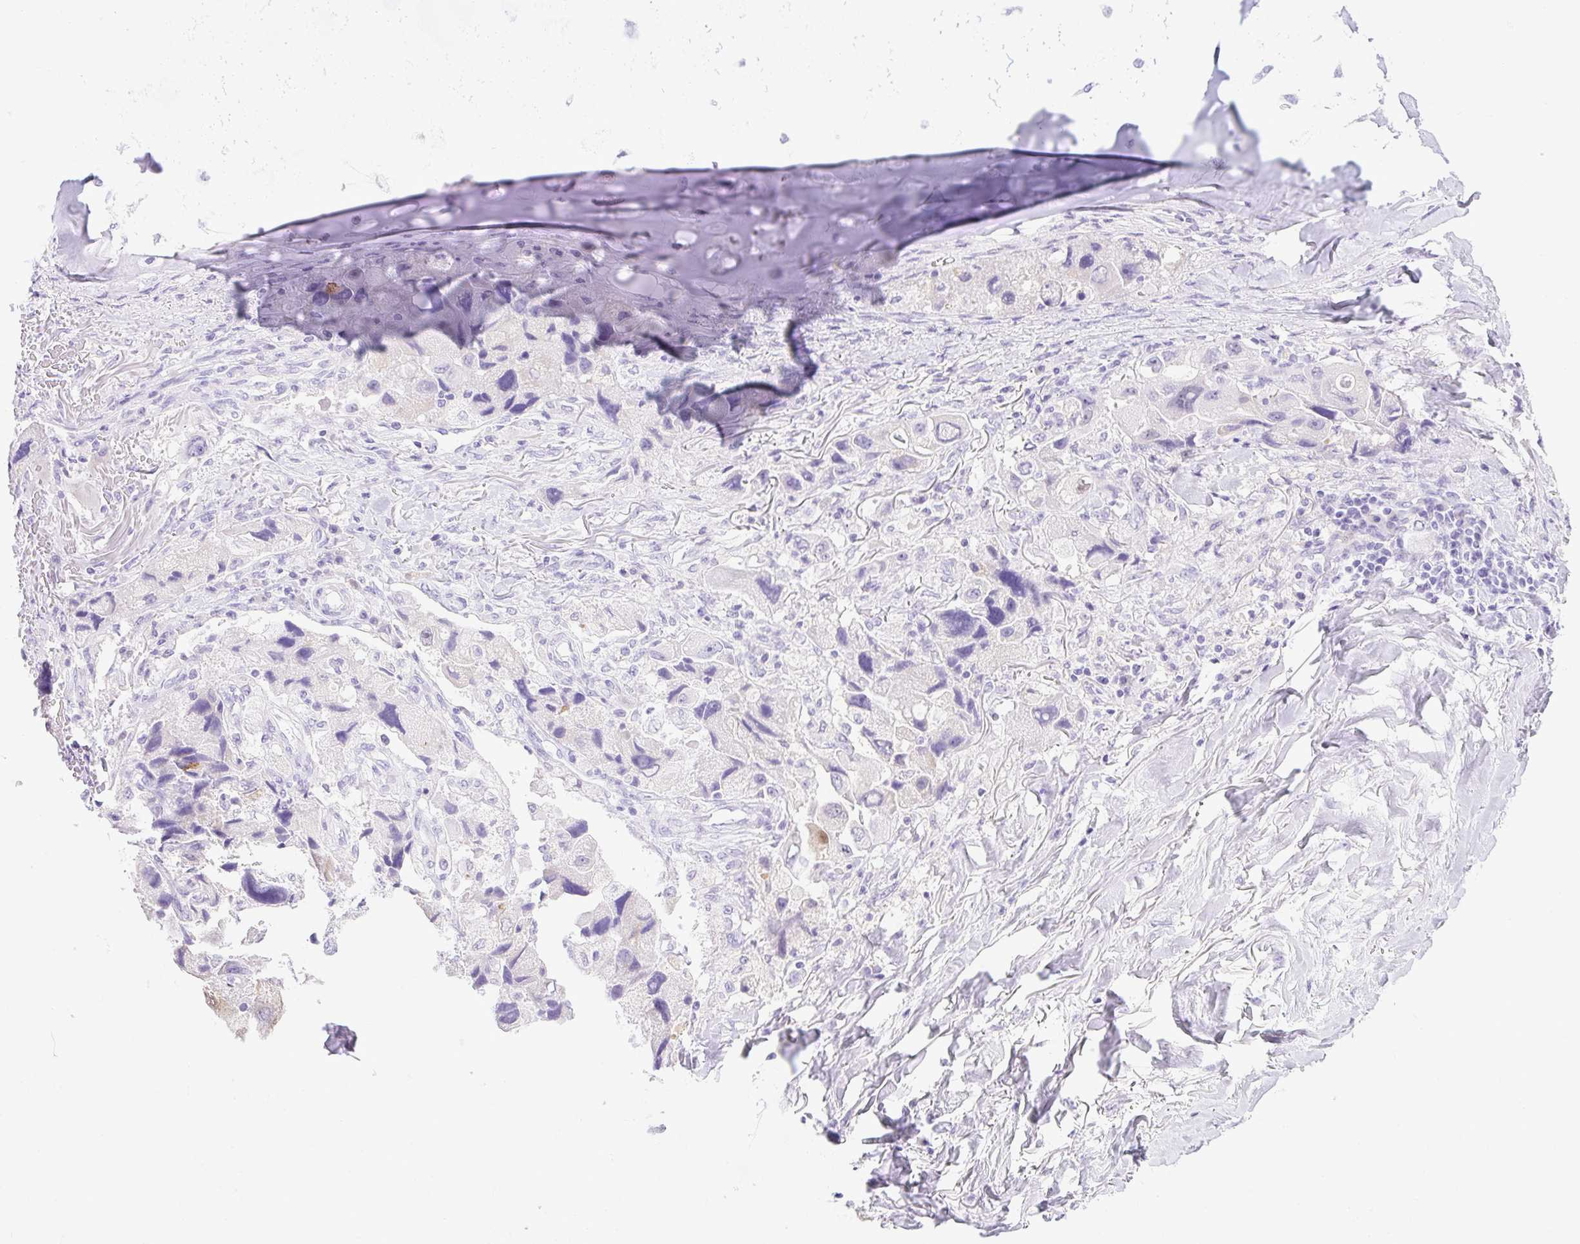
{"staining": {"intensity": "negative", "quantity": "none", "location": "none"}, "tissue": "lung cancer", "cell_type": "Tumor cells", "image_type": "cancer", "snomed": [{"axis": "morphology", "description": "Adenocarcinoma, NOS"}, {"axis": "topography", "description": "Lung"}], "caption": "High power microscopy image of an IHC histopathology image of lung adenocarcinoma, revealing no significant expression in tumor cells. The staining was performed using DAB (3,3'-diaminobenzidine) to visualize the protein expression in brown, while the nuclei were stained in blue with hematoxylin (Magnification: 20x).", "gene": "SLC25A40", "patient": {"sex": "female", "age": 54}}